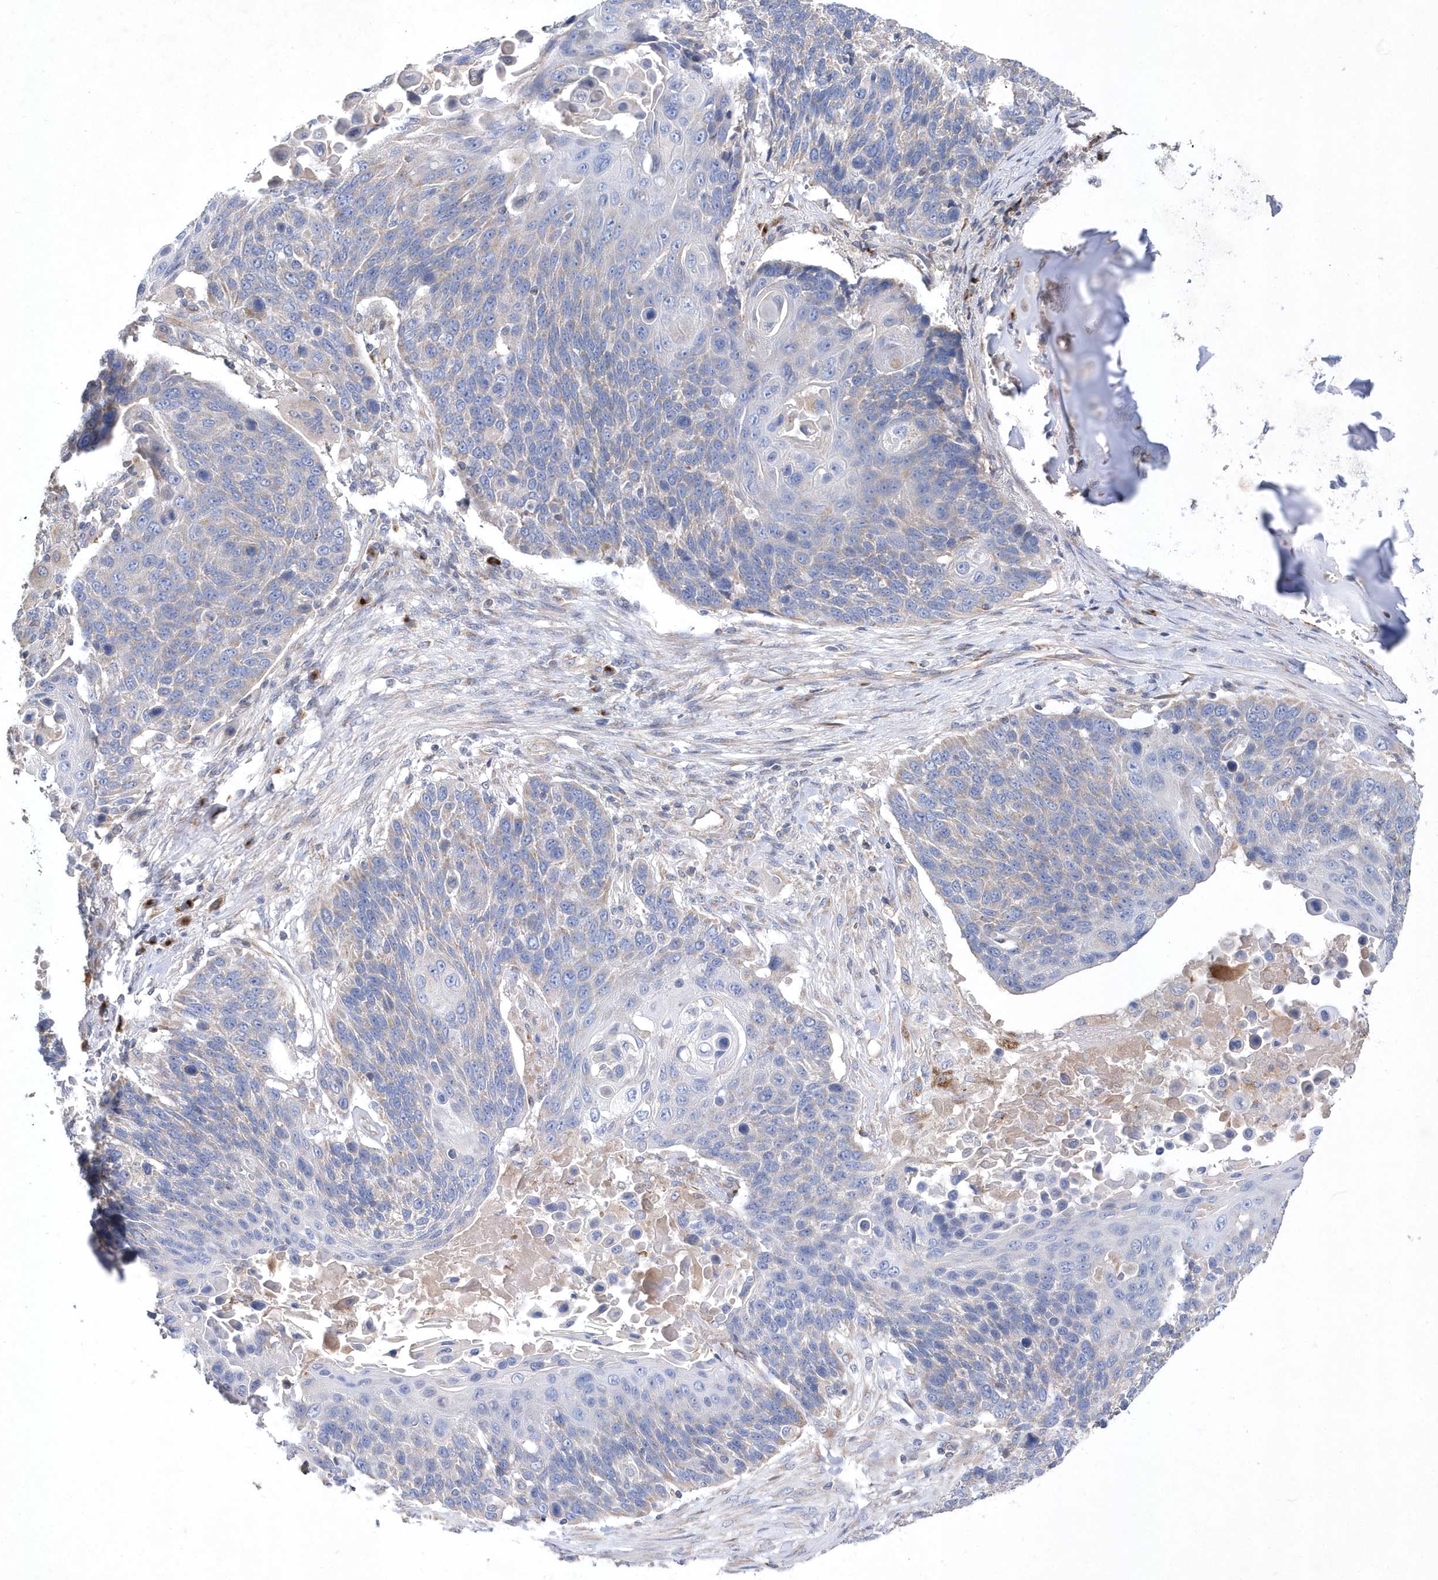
{"staining": {"intensity": "moderate", "quantity": "<25%", "location": "cytoplasmic/membranous"}, "tissue": "lung cancer", "cell_type": "Tumor cells", "image_type": "cancer", "snomed": [{"axis": "morphology", "description": "Squamous cell carcinoma, NOS"}, {"axis": "topography", "description": "Lung"}], "caption": "Immunohistochemical staining of human lung squamous cell carcinoma exhibits moderate cytoplasmic/membranous protein staining in approximately <25% of tumor cells.", "gene": "METTL8", "patient": {"sex": "male", "age": 66}}